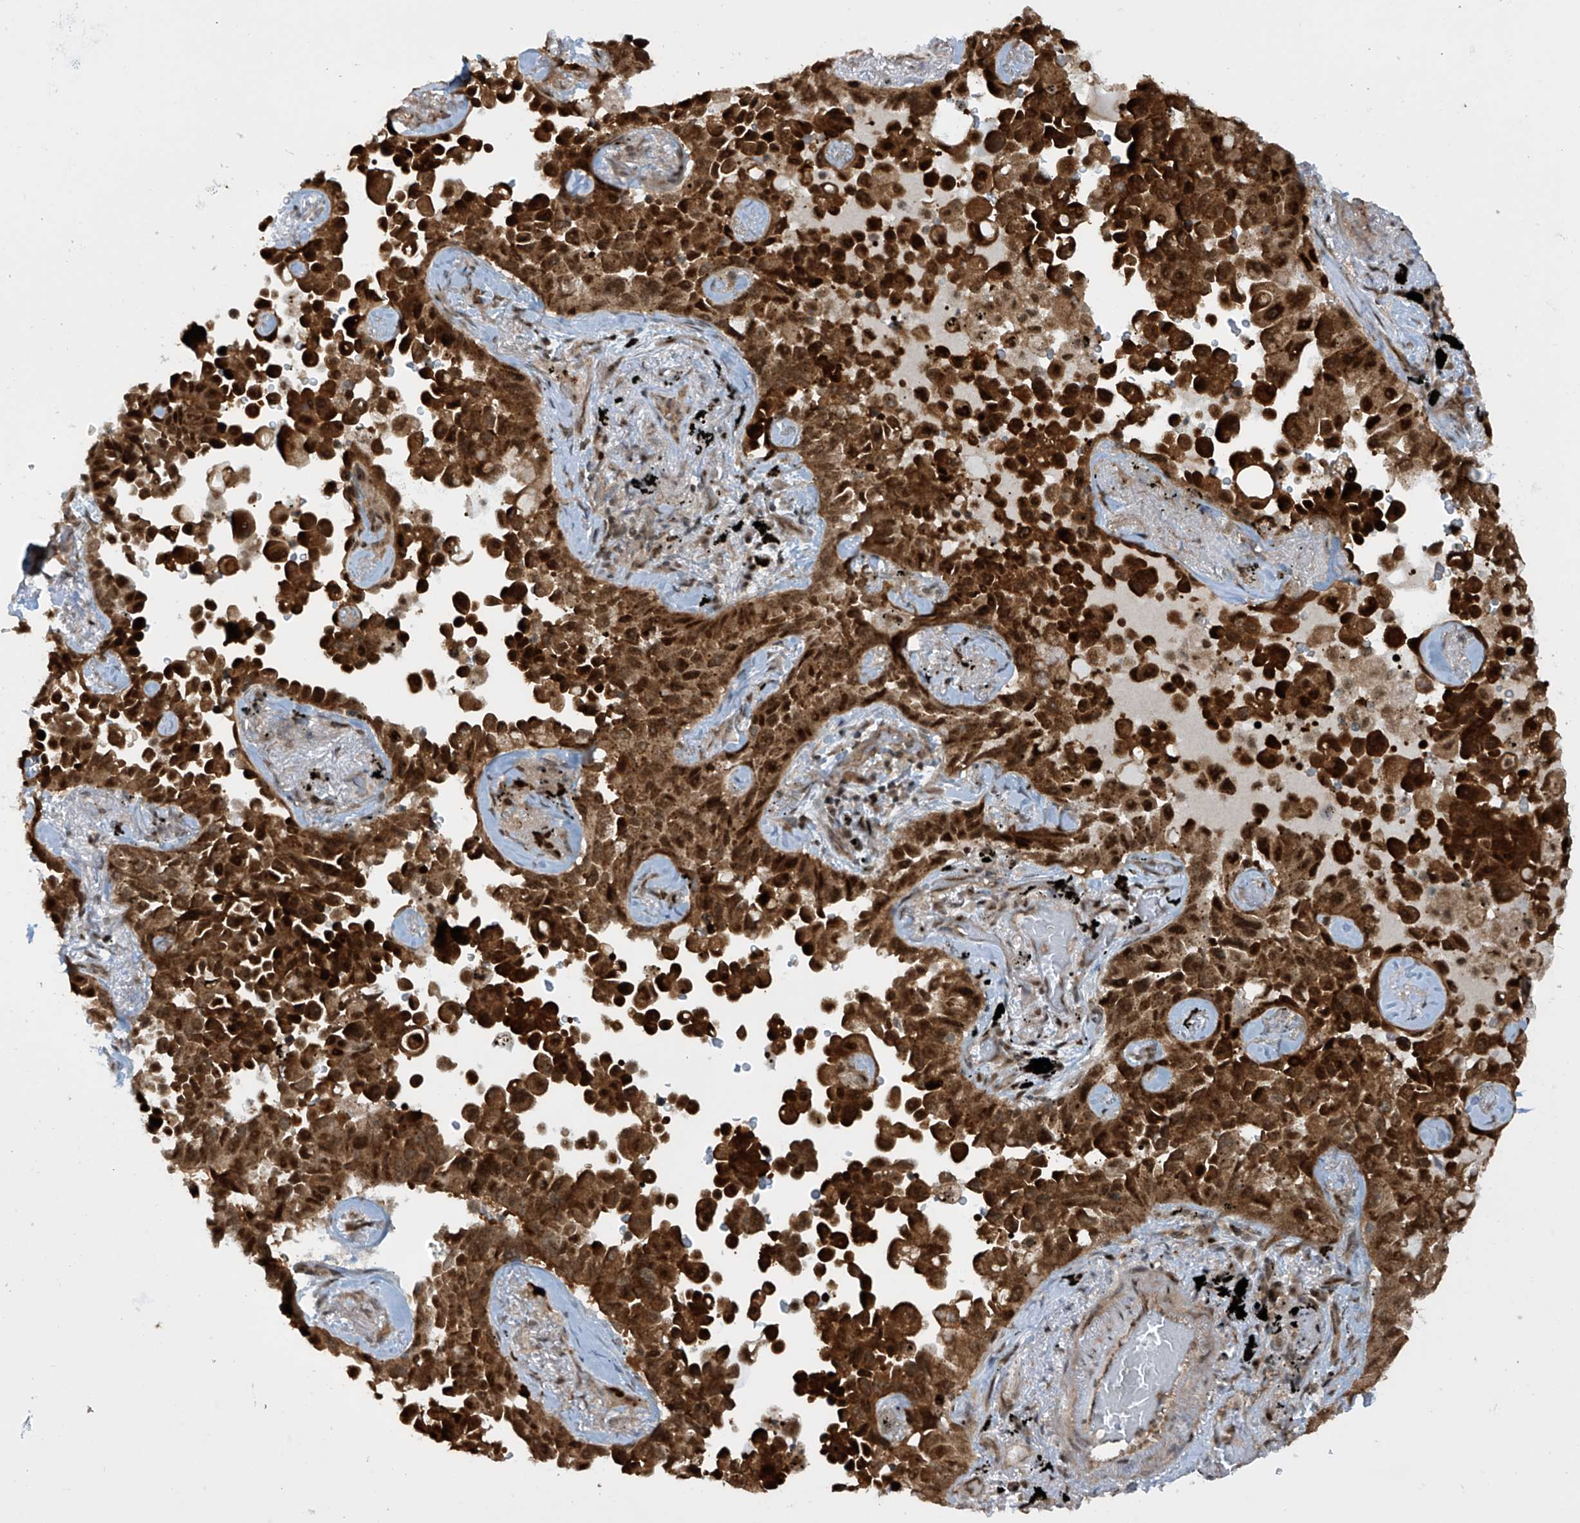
{"staining": {"intensity": "strong", "quantity": ">75%", "location": "cytoplasmic/membranous,nuclear"}, "tissue": "lung cancer", "cell_type": "Tumor cells", "image_type": "cancer", "snomed": [{"axis": "morphology", "description": "Adenocarcinoma, NOS"}, {"axis": "topography", "description": "Lung"}], "caption": "Approximately >75% of tumor cells in lung cancer exhibit strong cytoplasmic/membranous and nuclear protein staining as visualized by brown immunohistochemical staining.", "gene": "LAGE3", "patient": {"sex": "female", "age": 67}}